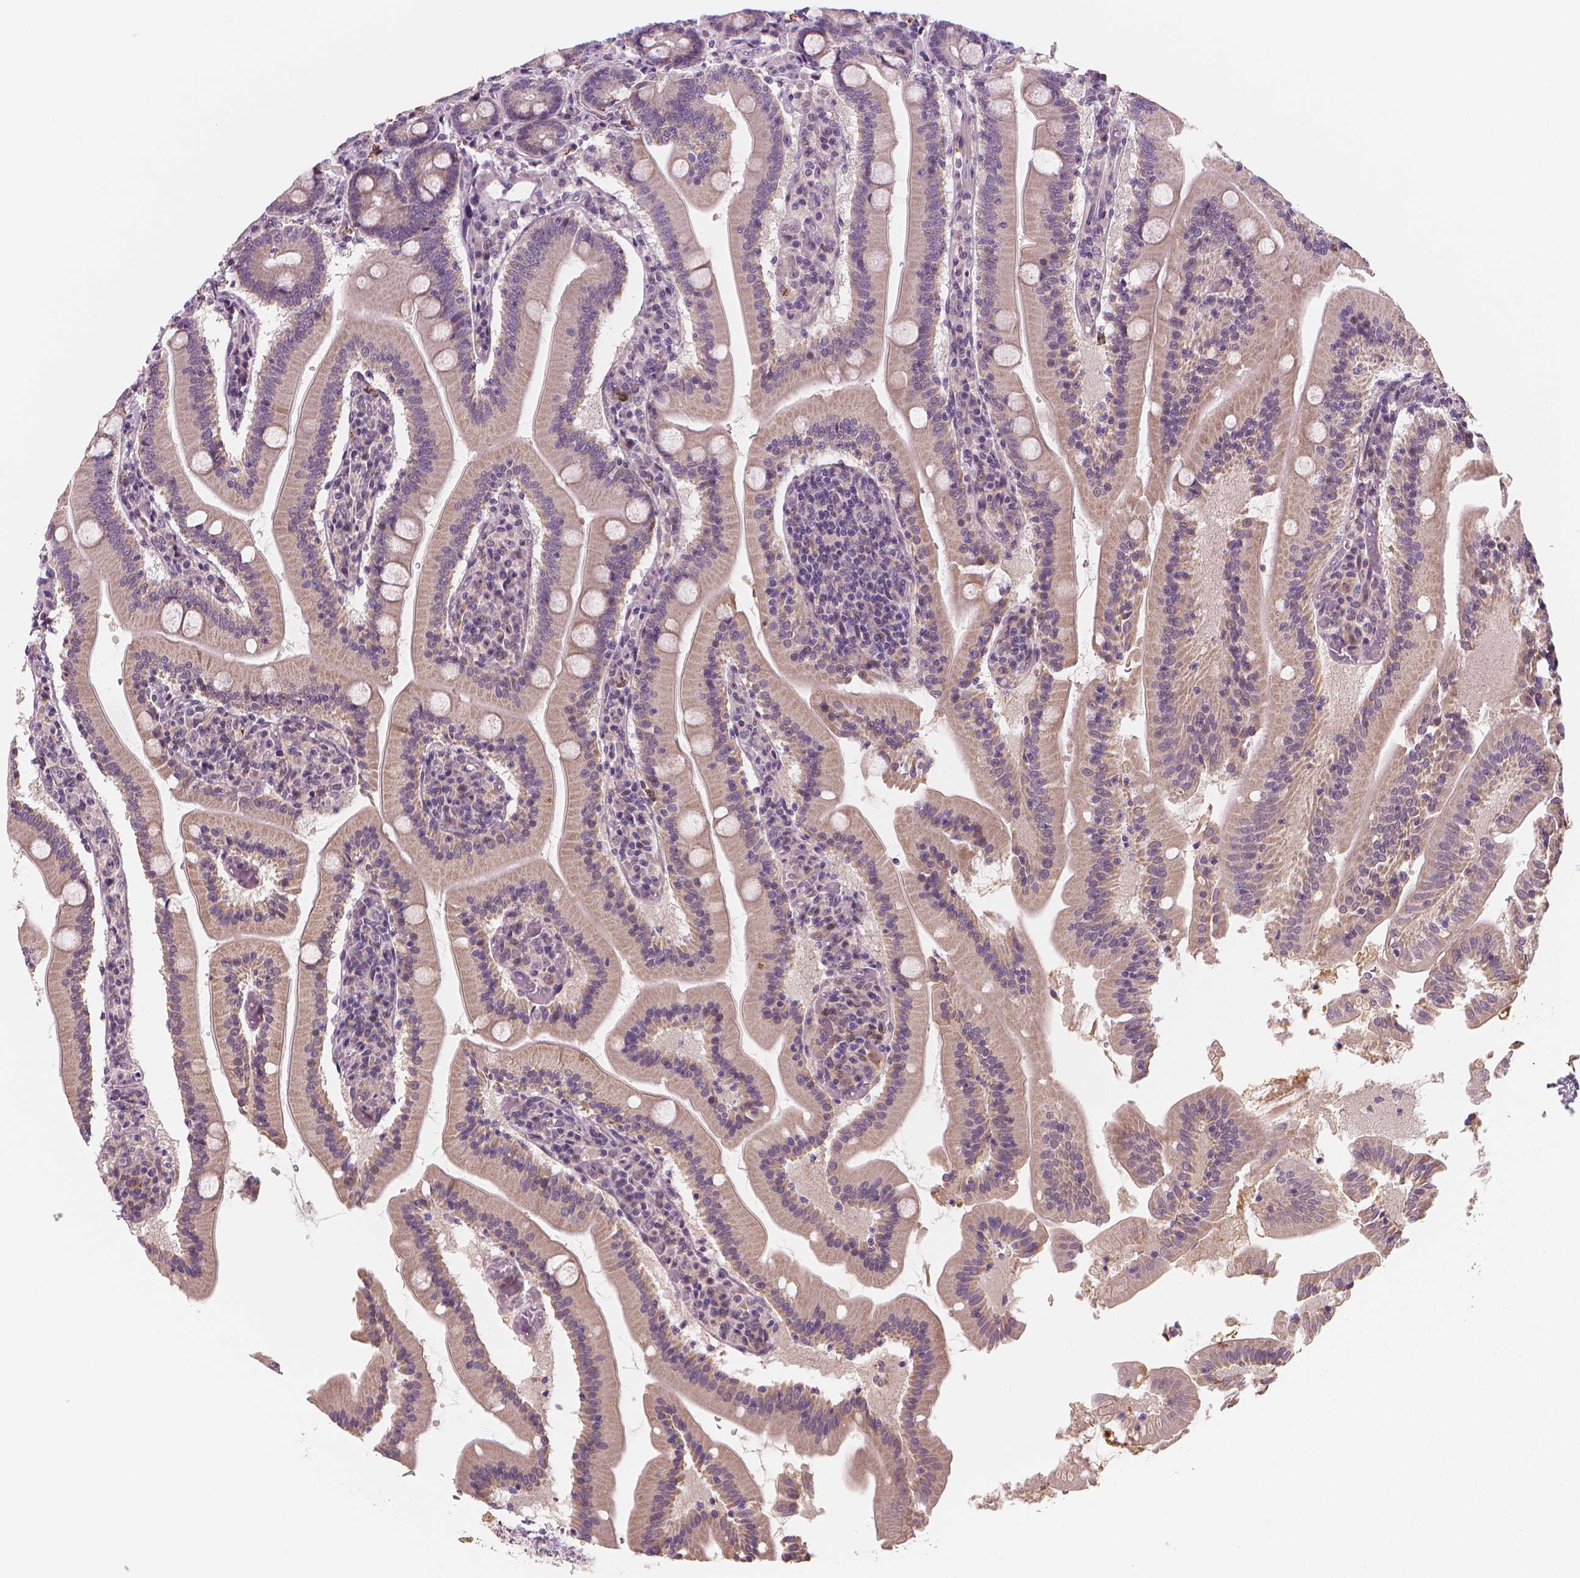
{"staining": {"intensity": "weak", "quantity": ">75%", "location": "cytoplasmic/membranous"}, "tissue": "small intestine", "cell_type": "Glandular cells", "image_type": "normal", "snomed": [{"axis": "morphology", "description": "Normal tissue, NOS"}, {"axis": "topography", "description": "Small intestine"}], "caption": "About >75% of glandular cells in unremarkable small intestine demonstrate weak cytoplasmic/membranous protein staining as visualized by brown immunohistochemical staining.", "gene": "RNASE7", "patient": {"sex": "male", "age": 37}}